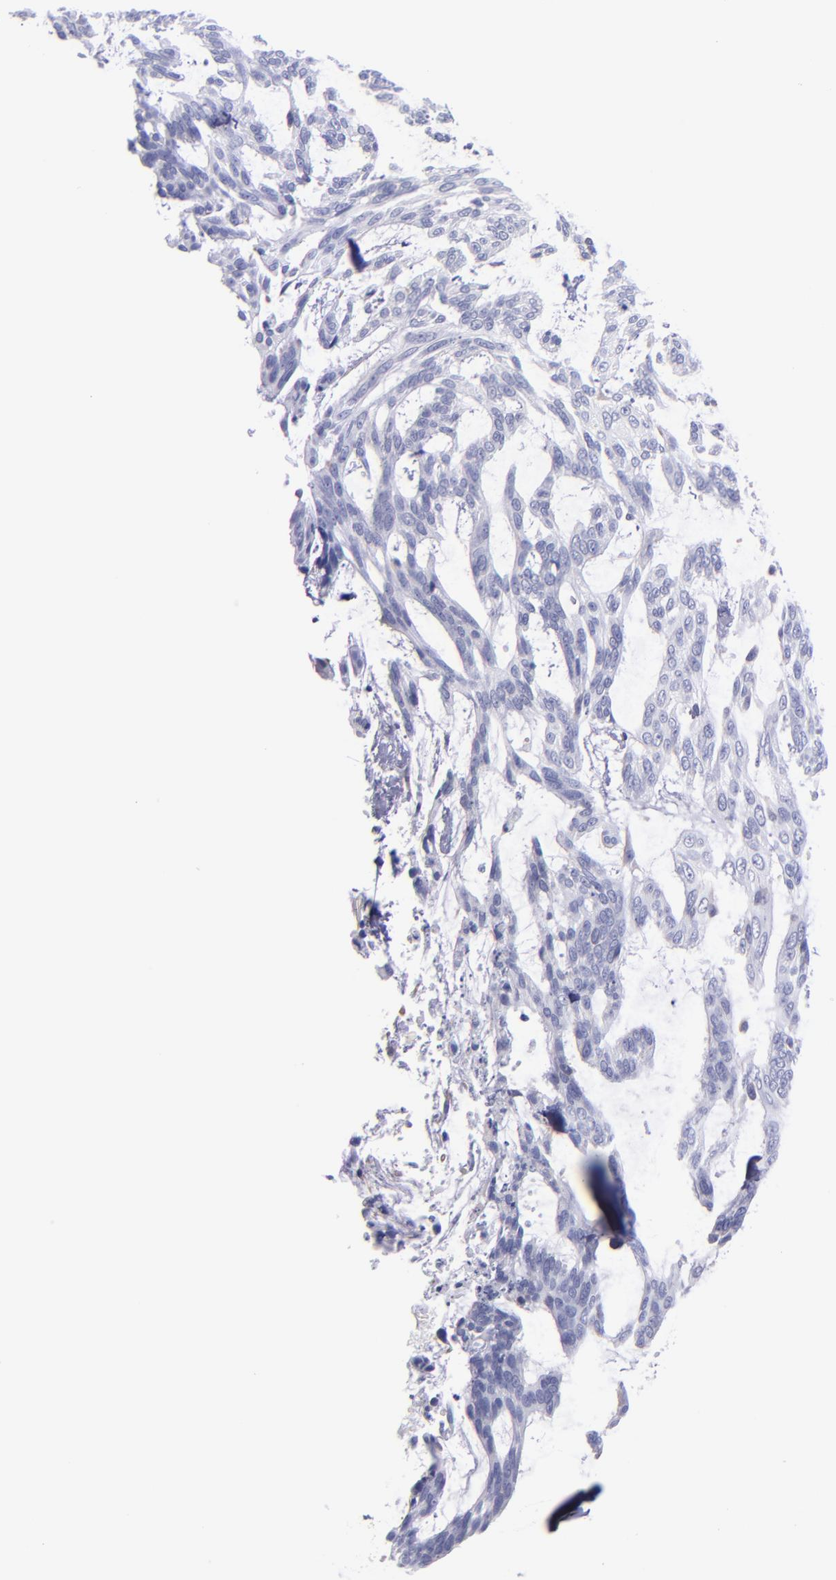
{"staining": {"intensity": "negative", "quantity": "none", "location": "none"}, "tissue": "skin cancer", "cell_type": "Tumor cells", "image_type": "cancer", "snomed": [{"axis": "morphology", "description": "Normal tissue, NOS"}, {"axis": "morphology", "description": "Basal cell carcinoma"}, {"axis": "topography", "description": "Skin"}], "caption": "This is a image of immunohistochemistry staining of skin cancer, which shows no positivity in tumor cells.", "gene": "TG", "patient": {"sex": "female", "age": 71}}